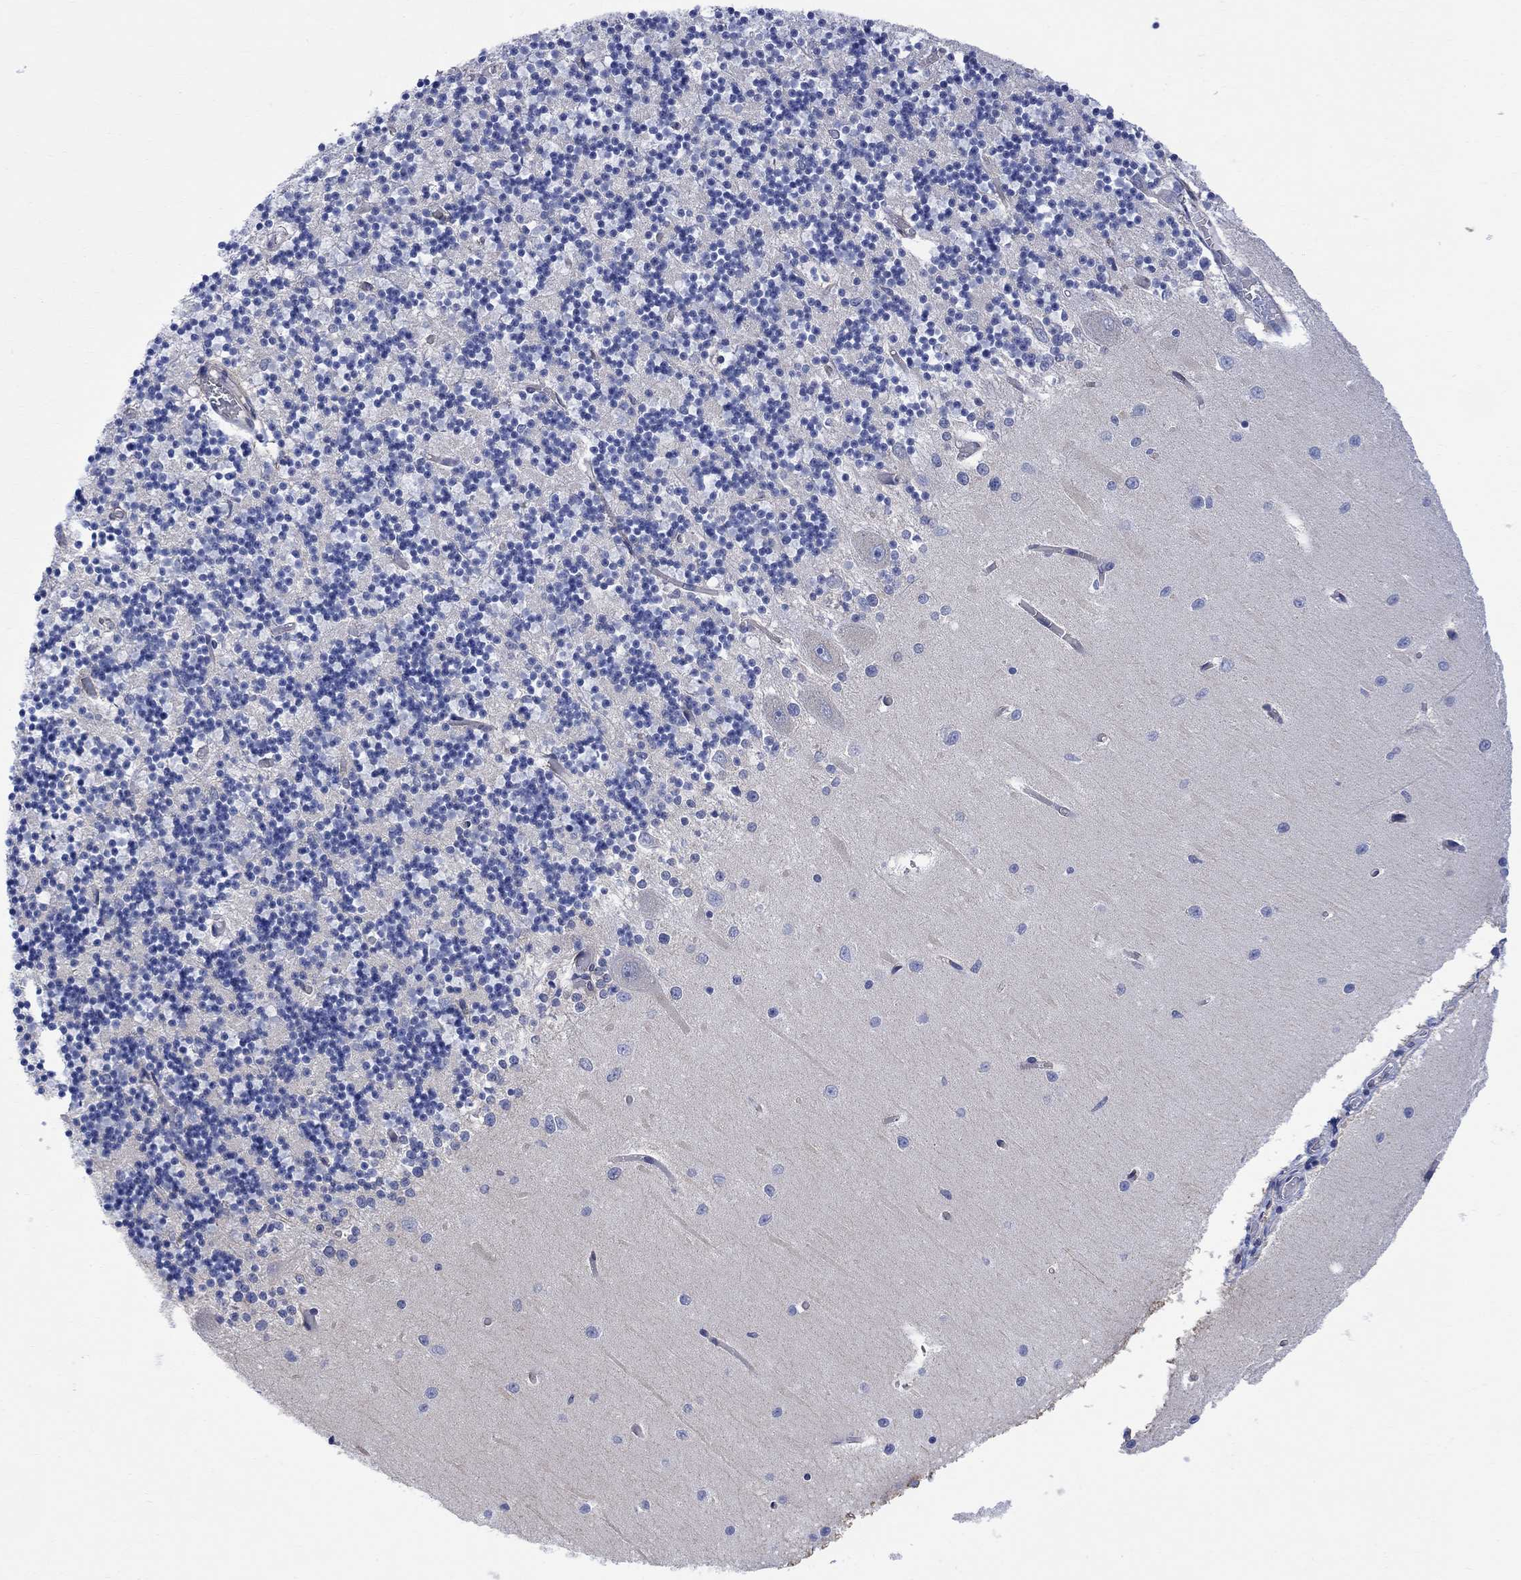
{"staining": {"intensity": "negative", "quantity": "none", "location": "none"}, "tissue": "cerebellum", "cell_type": "Cells in granular layer", "image_type": "normal", "snomed": [{"axis": "morphology", "description": "Normal tissue, NOS"}, {"axis": "topography", "description": "Cerebellum"}], "caption": "This is an immunohistochemistry image of unremarkable cerebellum. There is no staining in cells in granular layer.", "gene": "GBP5", "patient": {"sex": "female", "age": 64}}